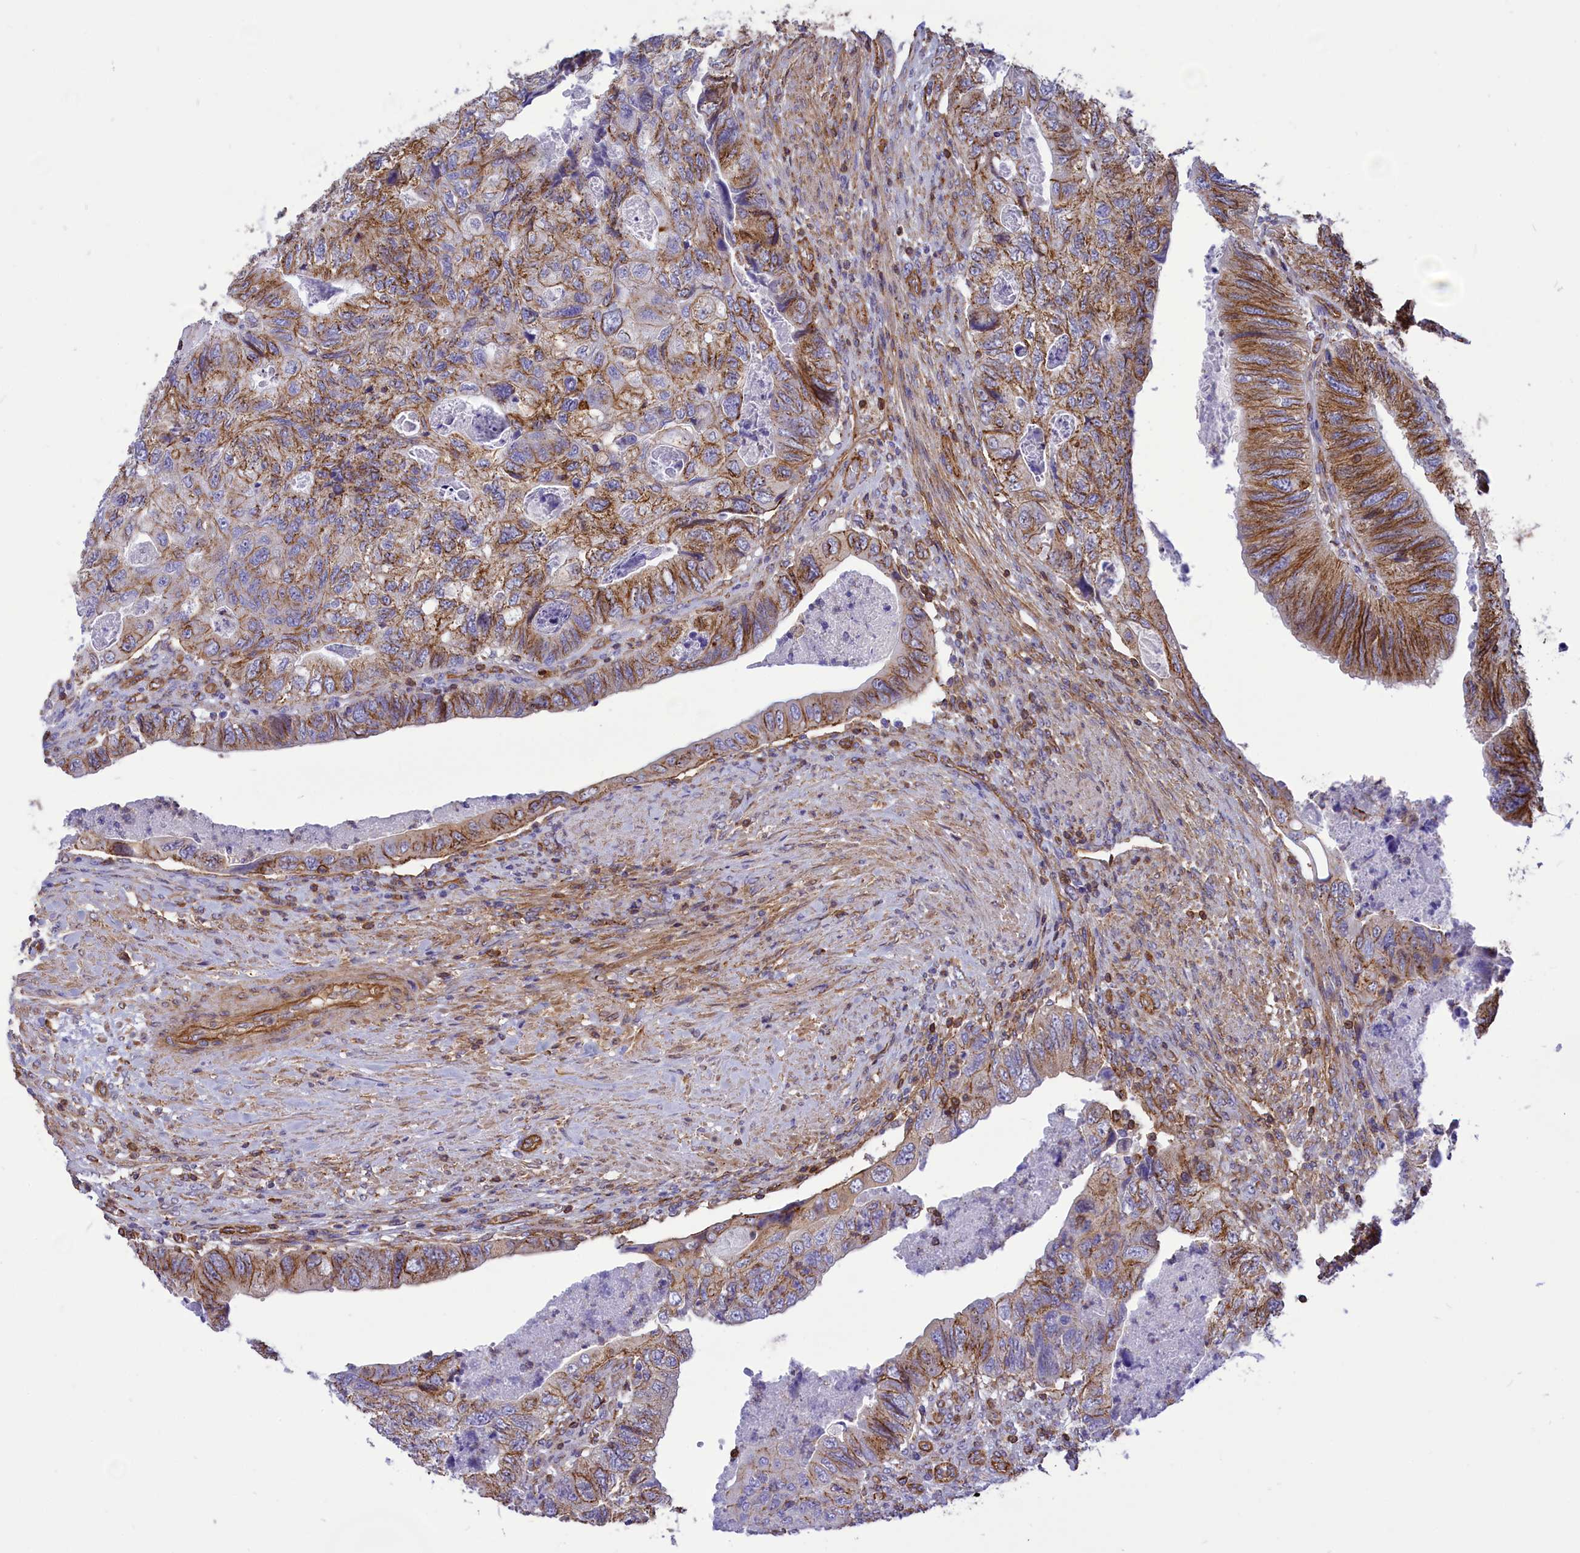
{"staining": {"intensity": "moderate", "quantity": ">75%", "location": "cytoplasmic/membranous"}, "tissue": "colorectal cancer", "cell_type": "Tumor cells", "image_type": "cancer", "snomed": [{"axis": "morphology", "description": "Adenocarcinoma, NOS"}, {"axis": "topography", "description": "Rectum"}], "caption": "Protein expression analysis of human adenocarcinoma (colorectal) reveals moderate cytoplasmic/membranous staining in approximately >75% of tumor cells.", "gene": "SEPTIN9", "patient": {"sex": "male", "age": 63}}